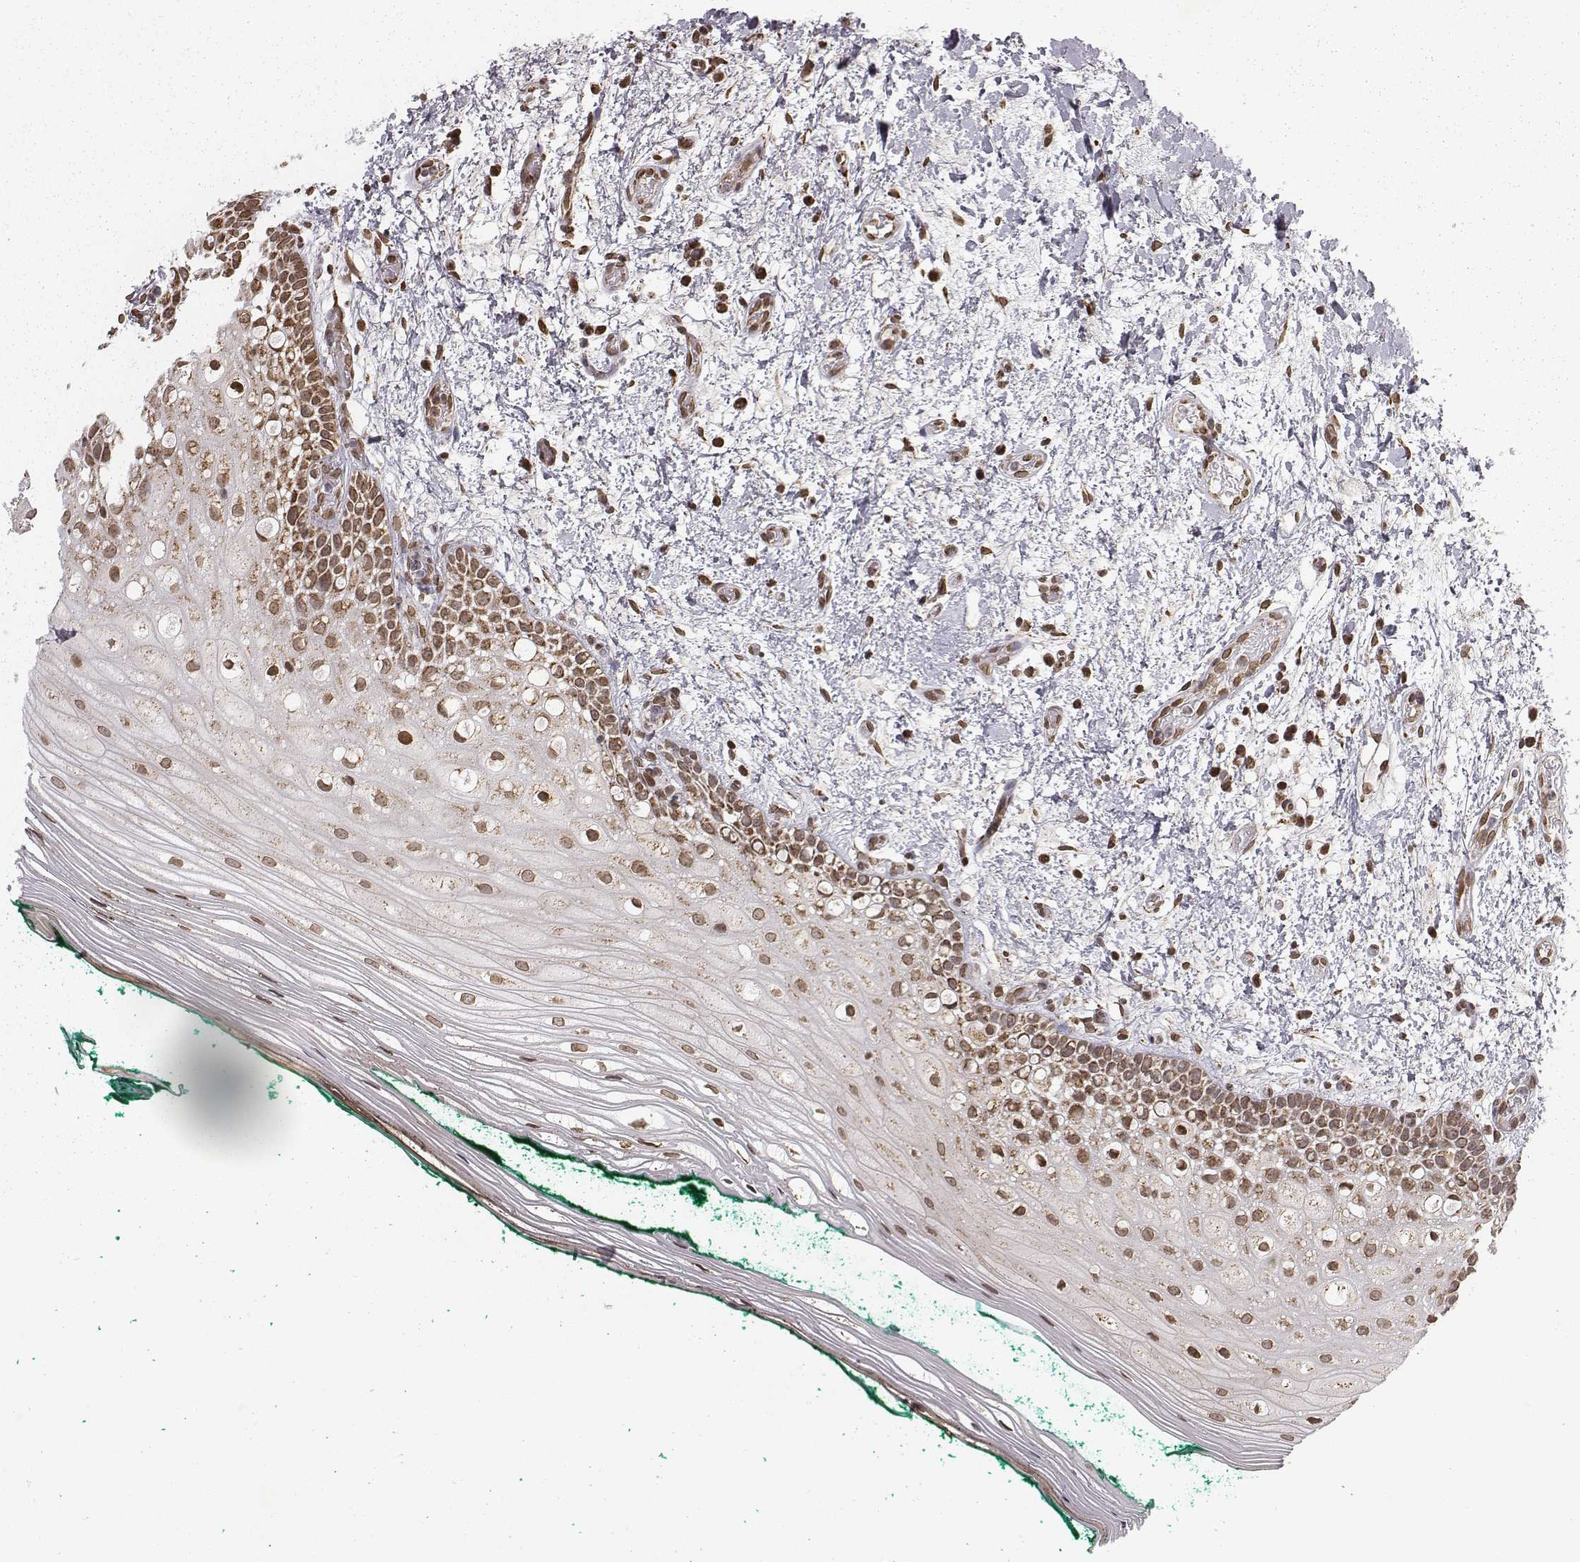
{"staining": {"intensity": "moderate", "quantity": ">75%", "location": "nuclear"}, "tissue": "oral mucosa", "cell_type": "Squamous epithelial cells", "image_type": "normal", "snomed": [{"axis": "morphology", "description": "Normal tissue, NOS"}, {"axis": "topography", "description": "Oral tissue"}], "caption": "Moderate nuclear positivity is seen in approximately >75% of squamous epithelial cells in benign oral mucosa.", "gene": "ACOT2", "patient": {"sex": "female", "age": 83}}